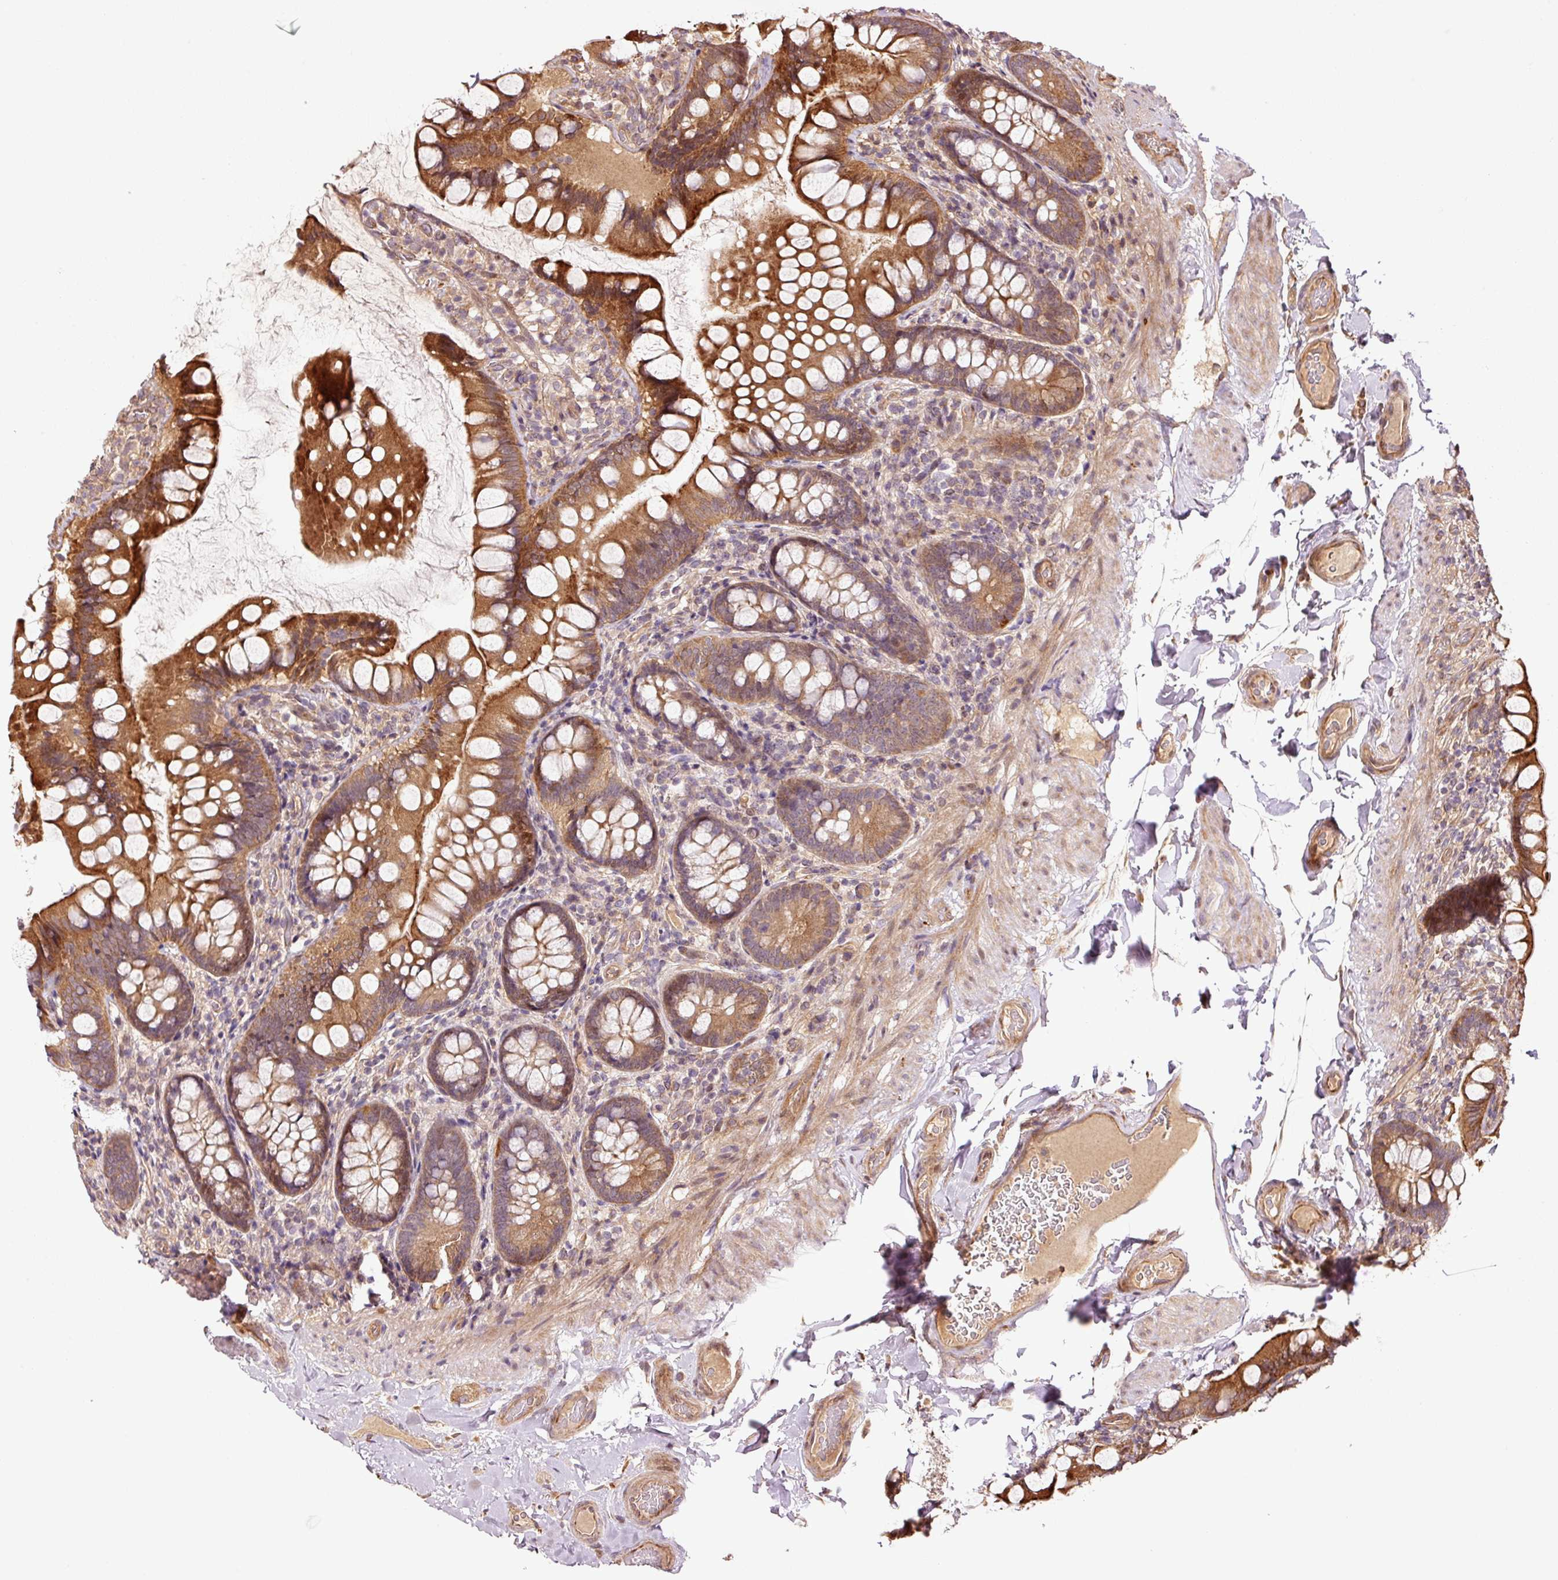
{"staining": {"intensity": "strong", "quantity": ">75%", "location": "cytoplasmic/membranous"}, "tissue": "small intestine", "cell_type": "Glandular cells", "image_type": "normal", "snomed": [{"axis": "morphology", "description": "Normal tissue, NOS"}, {"axis": "topography", "description": "Small intestine"}], "caption": "Immunohistochemistry photomicrograph of unremarkable small intestine: human small intestine stained using immunohistochemistry (IHC) displays high levels of strong protein expression localized specifically in the cytoplasmic/membranous of glandular cells, appearing as a cytoplasmic/membranous brown color.", "gene": "OXER1", "patient": {"sex": "male", "age": 70}}